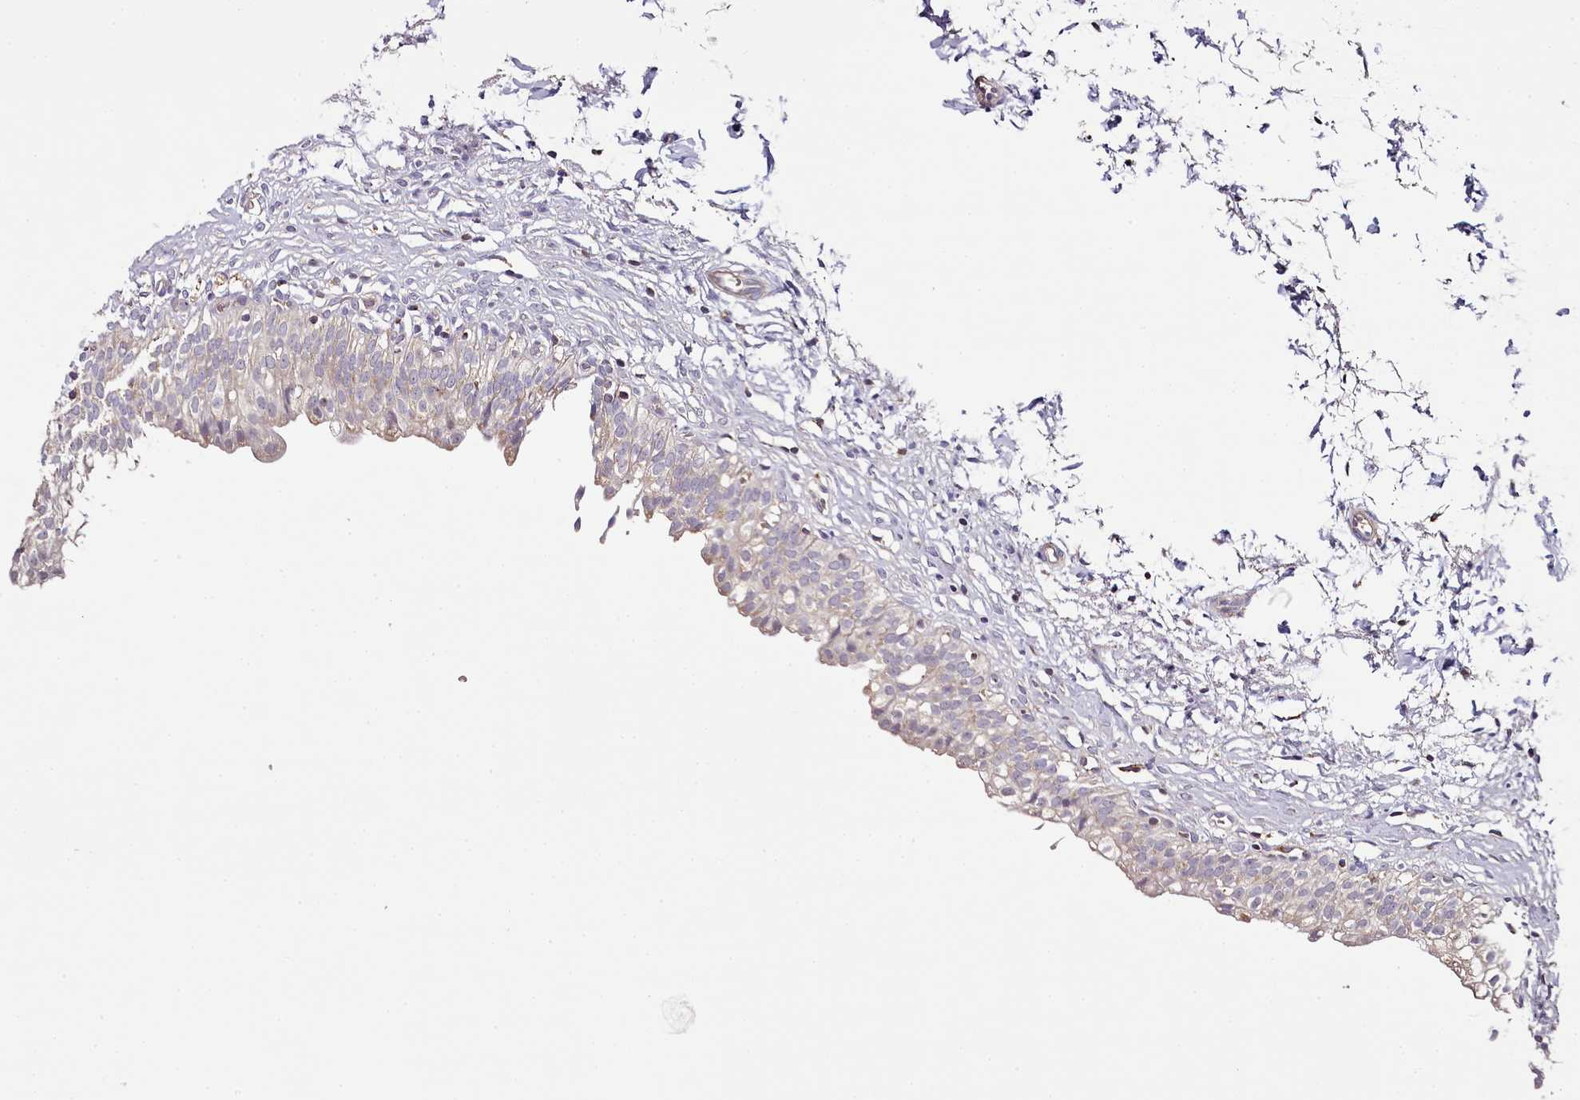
{"staining": {"intensity": "weak", "quantity": "25%-75%", "location": "cytoplasmic/membranous"}, "tissue": "urinary bladder", "cell_type": "Urothelial cells", "image_type": "normal", "snomed": [{"axis": "morphology", "description": "Normal tissue, NOS"}, {"axis": "topography", "description": "Urinary bladder"}], "caption": "Approximately 25%-75% of urothelial cells in unremarkable human urinary bladder exhibit weak cytoplasmic/membranous protein positivity as visualized by brown immunohistochemical staining.", "gene": "ACSS1", "patient": {"sex": "male", "age": 55}}